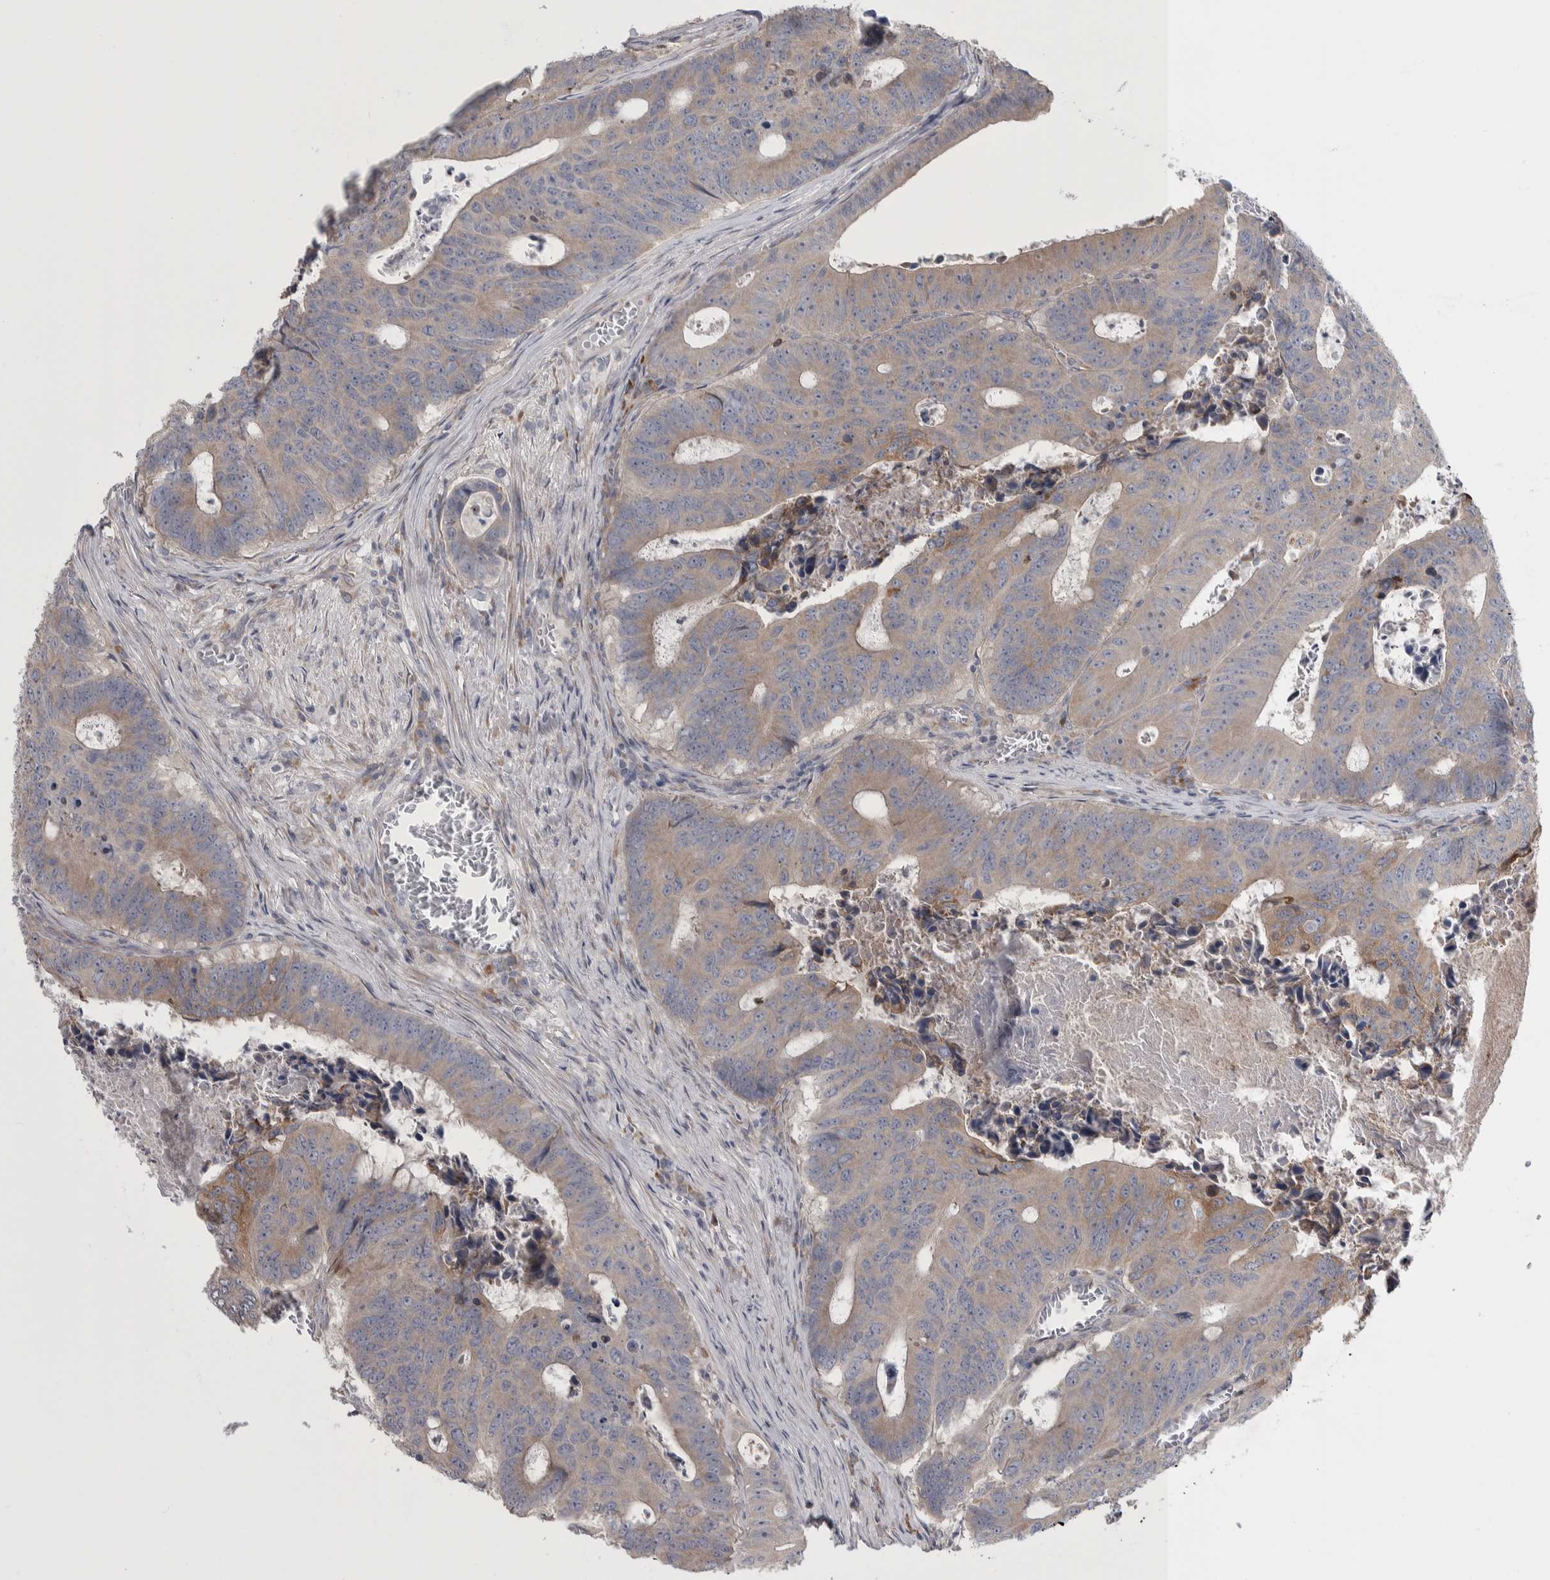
{"staining": {"intensity": "weak", "quantity": ">75%", "location": "cytoplasmic/membranous"}, "tissue": "colorectal cancer", "cell_type": "Tumor cells", "image_type": "cancer", "snomed": [{"axis": "morphology", "description": "Adenocarcinoma, NOS"}, {"axis": "topography", "description": "Colon"}], "caption": "The photomicrograph shows staining of colorectal adenocarcinoma, revealing weak cytoplasmic/membranous protein positivity (brown color) within tumor cells.", "gene": "IBTK", "patient": {"sex": "male", "age": 87}}